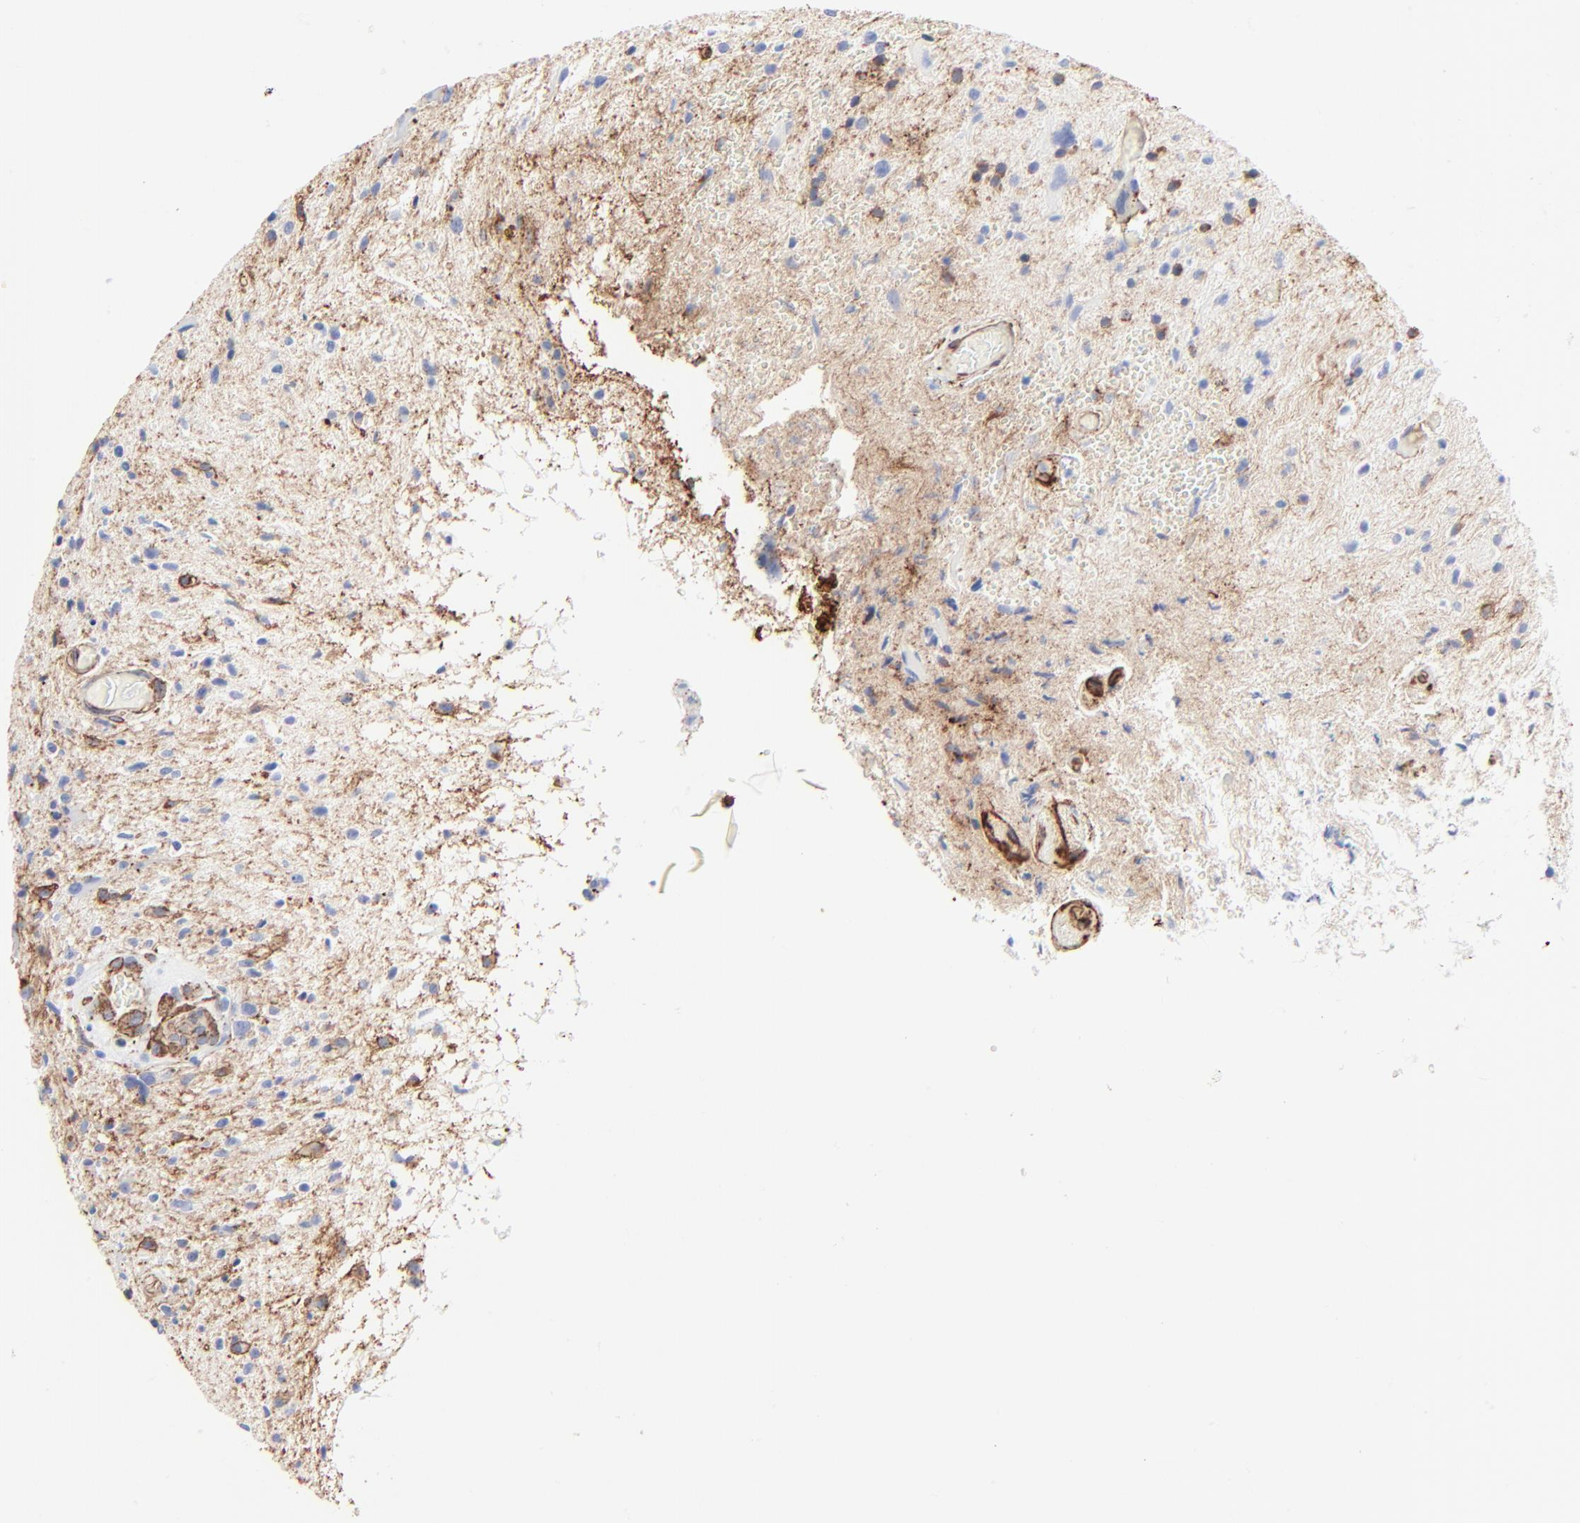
{"staining": {"intensity": "negative", "quantity": "none", "location": "none"}, "tissue": "glioma", "cell_type": "Tumor cells", "image_type": "cancer", "snomed": [{"axis": "morphology", "description": "Glioma, malignant, High grade"}, {"axis": "topography", "description": "Brain"}], "caption": "Immunohistochemistry of human glioma demonstrates no expression in tumor cells.", "gene": "CAV1", "patient": {"sex": "male", "age": 33}}